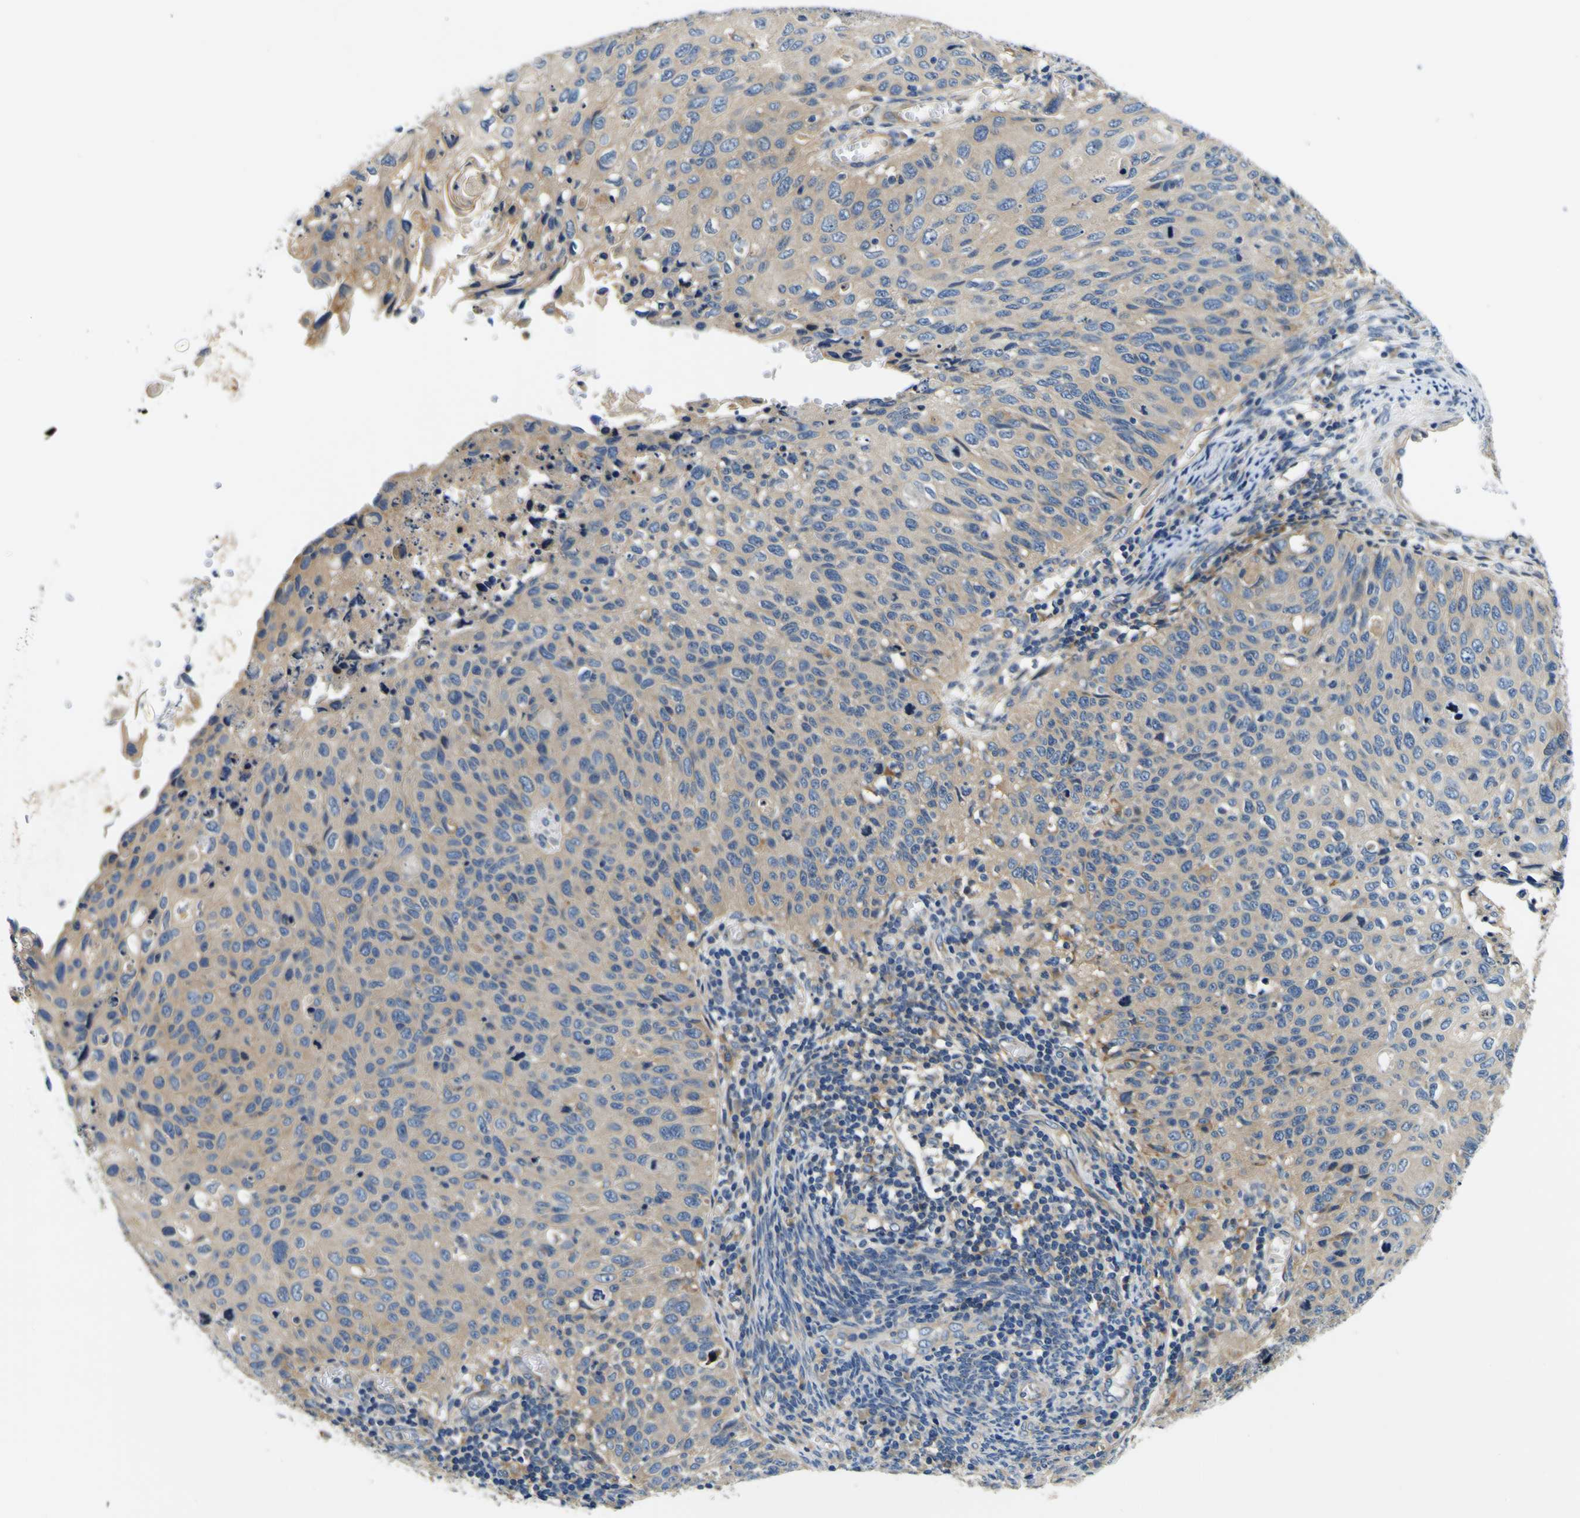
{"staining": {"intensity": "moderate", "quantity": "25%-75%", "location": "cytoplasmic/membranous"}, "tissue": "cervical cancer", "cell_type": "Tumor cells", "image_type": "cancer", "snomed": [{"axis": "morphology", "description": "Squamous cell carcinoma, NOS"}, {"axis": "topography", "description": "Cervix"}], "caption": "Cervical cancer (squamous cell carcinoma) stained with DAB (3,3'-diaminobenzidine) immunohistochemistry shows medium levels of moderate cytoplasmic/membranous staining in about 25%-75% of tumor cells. (DAB IHC with brightfield microscopy, high magnification).", "gene": "CLSTN1", "patient": {"sex": "female", "age": 70}}